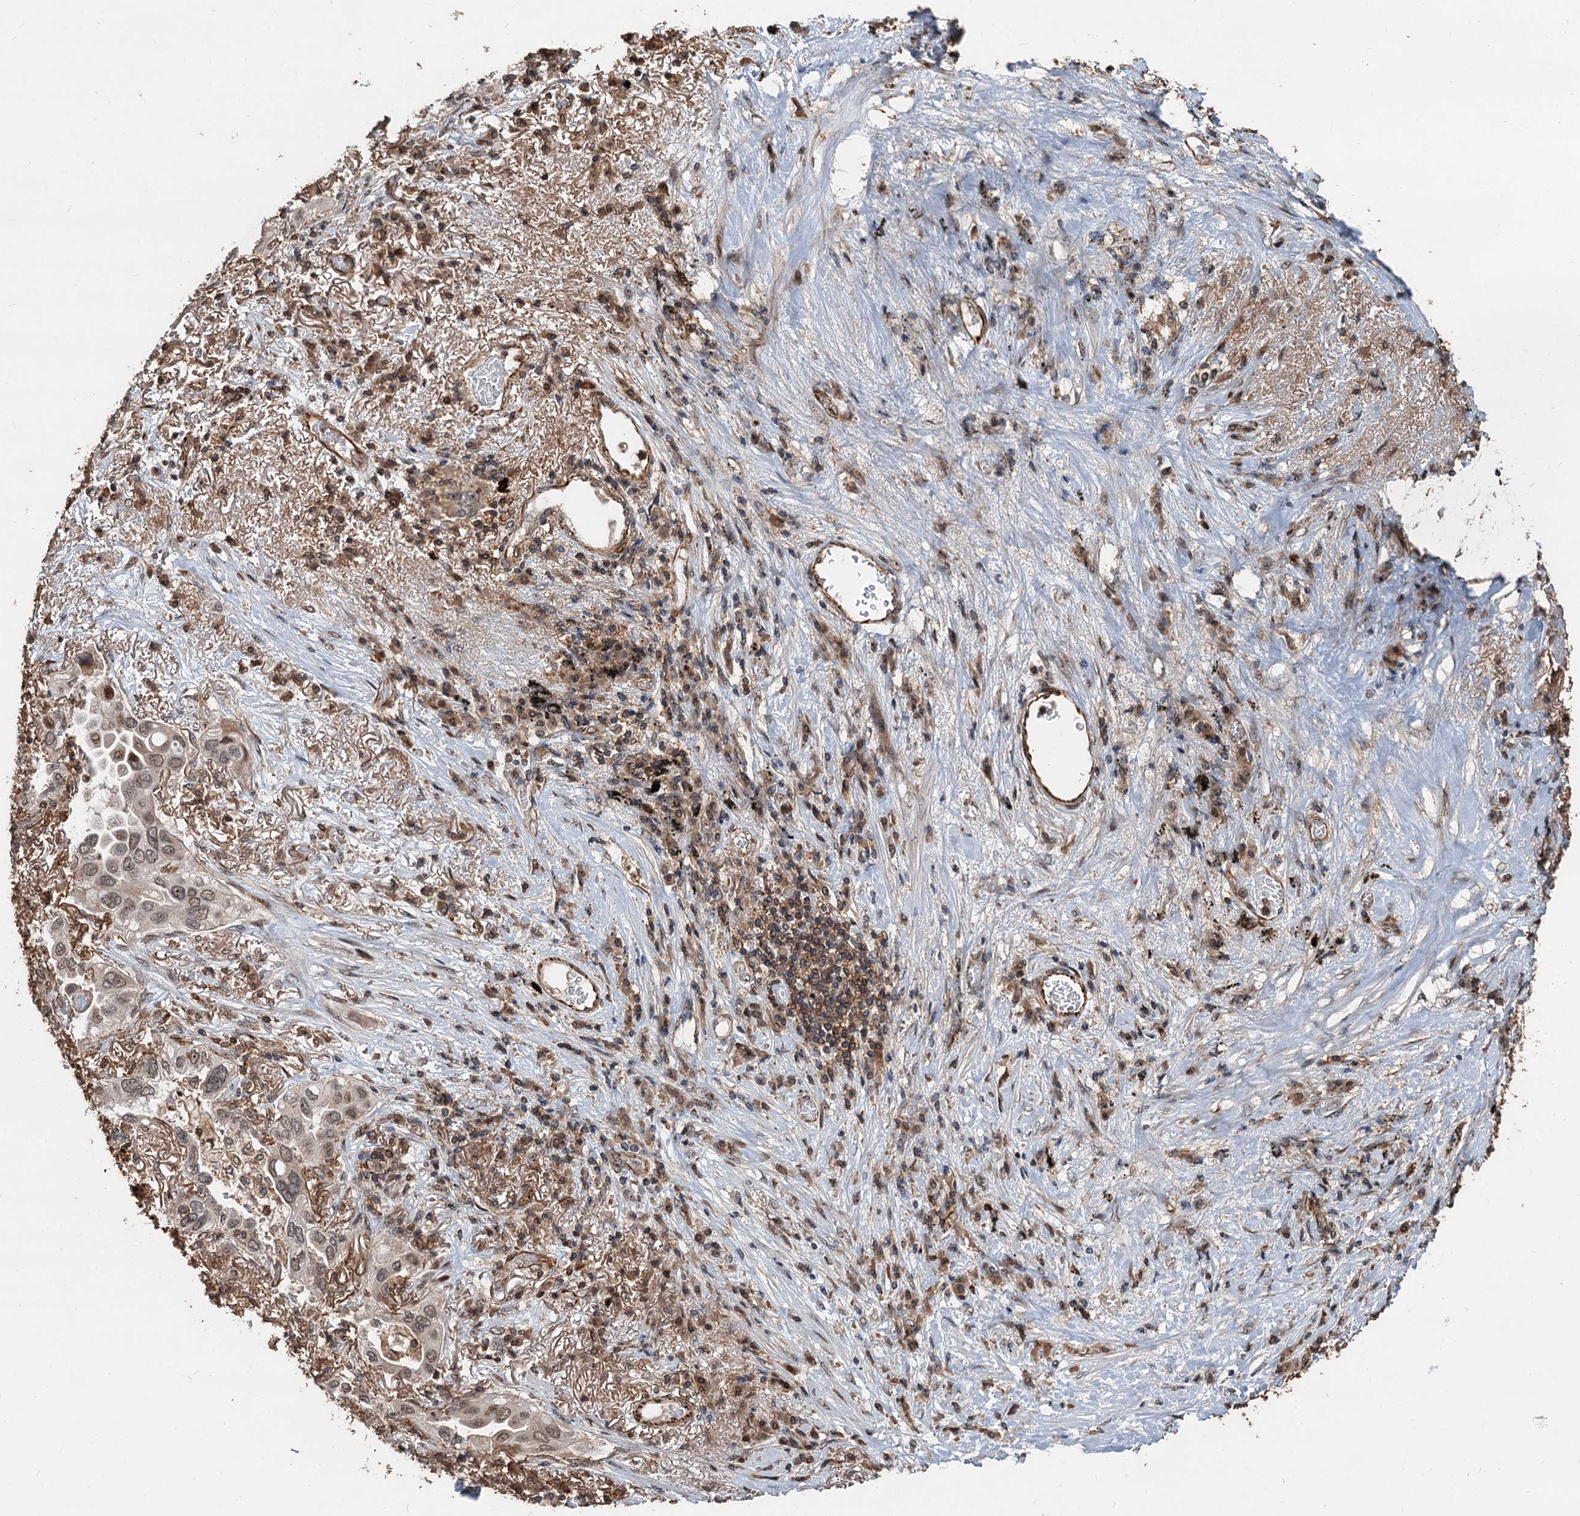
{"staining": {"intensity": "moderate", "quantity": ">75%", "location": "cytoplasmic/membranous,nuclear"}, "tissue": "lung cancer", "cell_type": "Tumor cells", "image_type": "cancer", "snomed": [{"axis": "morphology", "description": "Adenocarcinoma, NOS"}, {"axis": "topography", "description": "Lung"}], "caption": "About >75% of tumor cells in lung adenocarcinoma exhibit moderate cytoplasmic/membranous and nuclear protein expression as visualized by brown immunohistochemical staining.", "gene": "TMA16", "patient": {"sex": "female", "age": 76}}